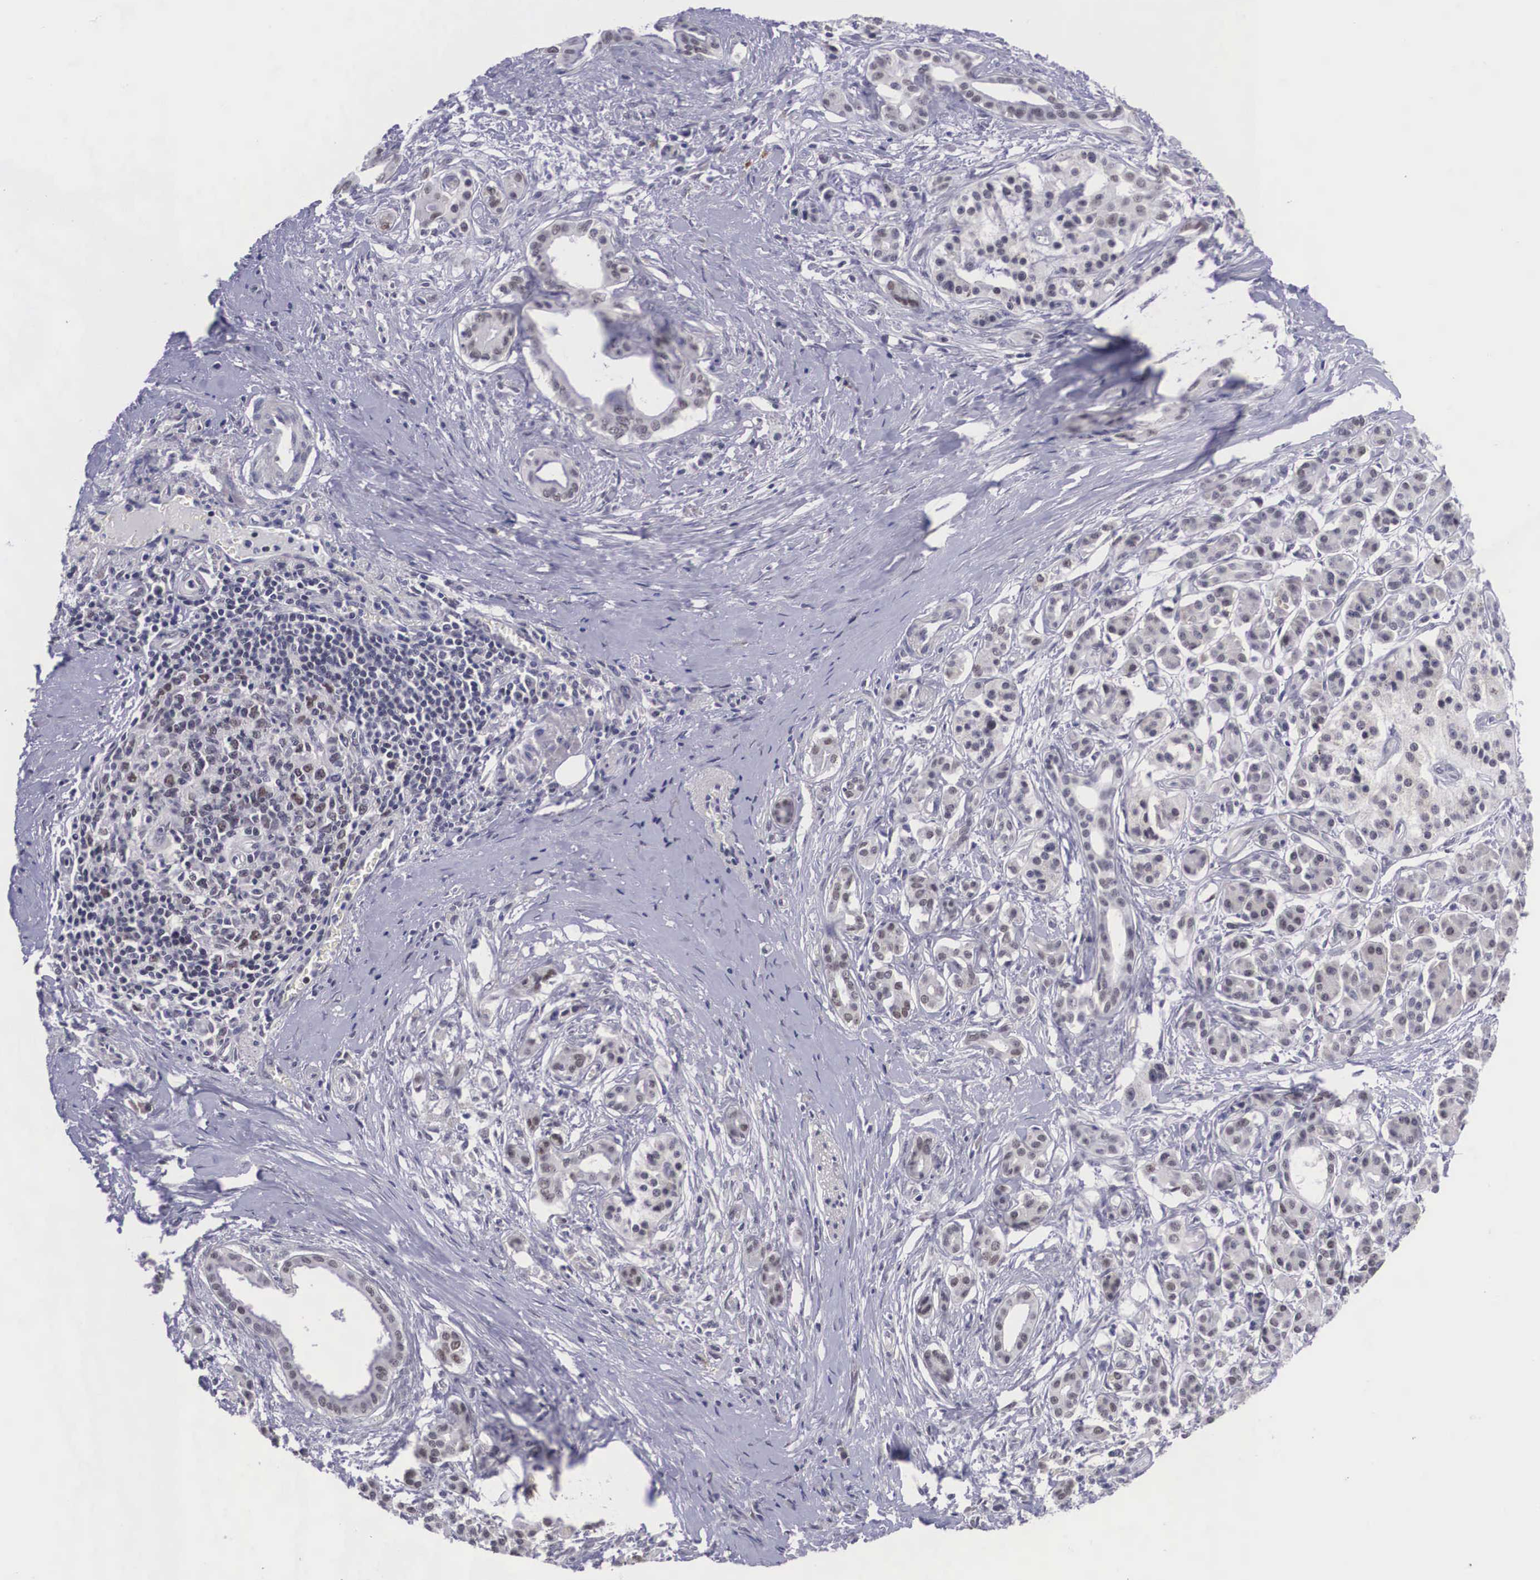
{"staining": {"intensity": "negative", "quantity": "none", "location": "none"}, "tissue": "pancreatic cancer", "cell_type": "Tumor cells", "image_type": "cancer", "snomed": [{"axis": "morphology", "description": "Adenocarcinoma, NOS"}, {"axis": "topography", "description": "Pancreas"}], "caption": "A histopathology image of adenocarcinoma (pancreatic) stained for a protein demonstrates no brown staining in tumor cells. (DAB (3,3'-diaminobenzidine) immunohistochemistry, high magnification).", "gene": "ZNF275", "patient": {"sex": "male", "age": 59}}